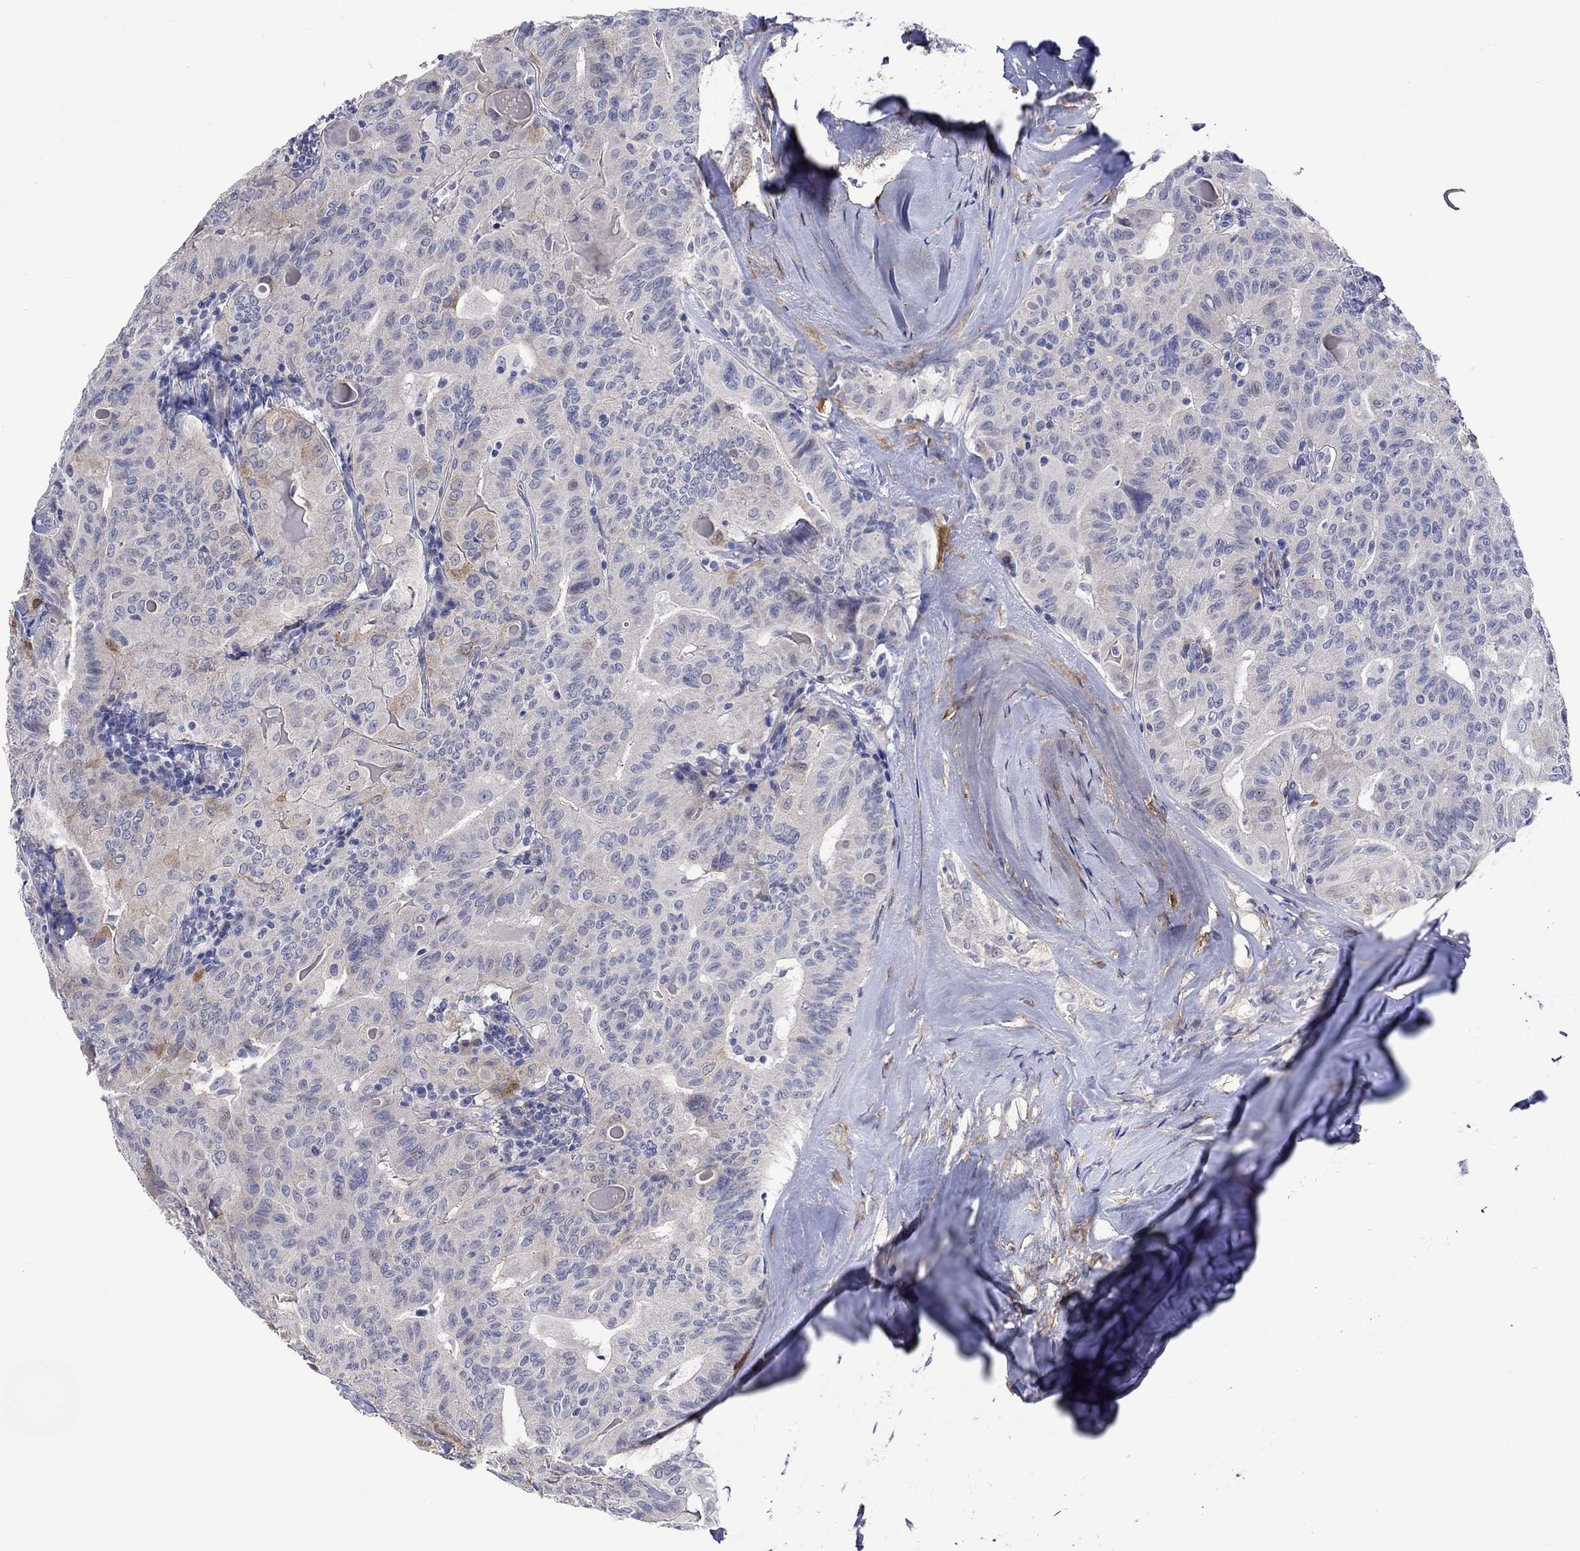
{"staining": {"intensity": "moderate", "quantity": "<25%", "location": "cytoplasmic/membranous"}, "tissue": "thyroid cancer", "cell_type": "Tumor cells", "image_type": "cancer", "snomed": [{"axis": "morphology", "description": "Papillary adenocarcinoma, NOS"}, {"axis": "topography", "description": "Thyroid gland"}], "caption": "Thyroid cancer (papillary adenocarcinoma) stained with a brown dye exhibits moderate cytoplasmic/membranous positive staining in about <25% of tumor cells.", "gene": "CRYAB", "patient": {"sex": "female", "age": 68}}